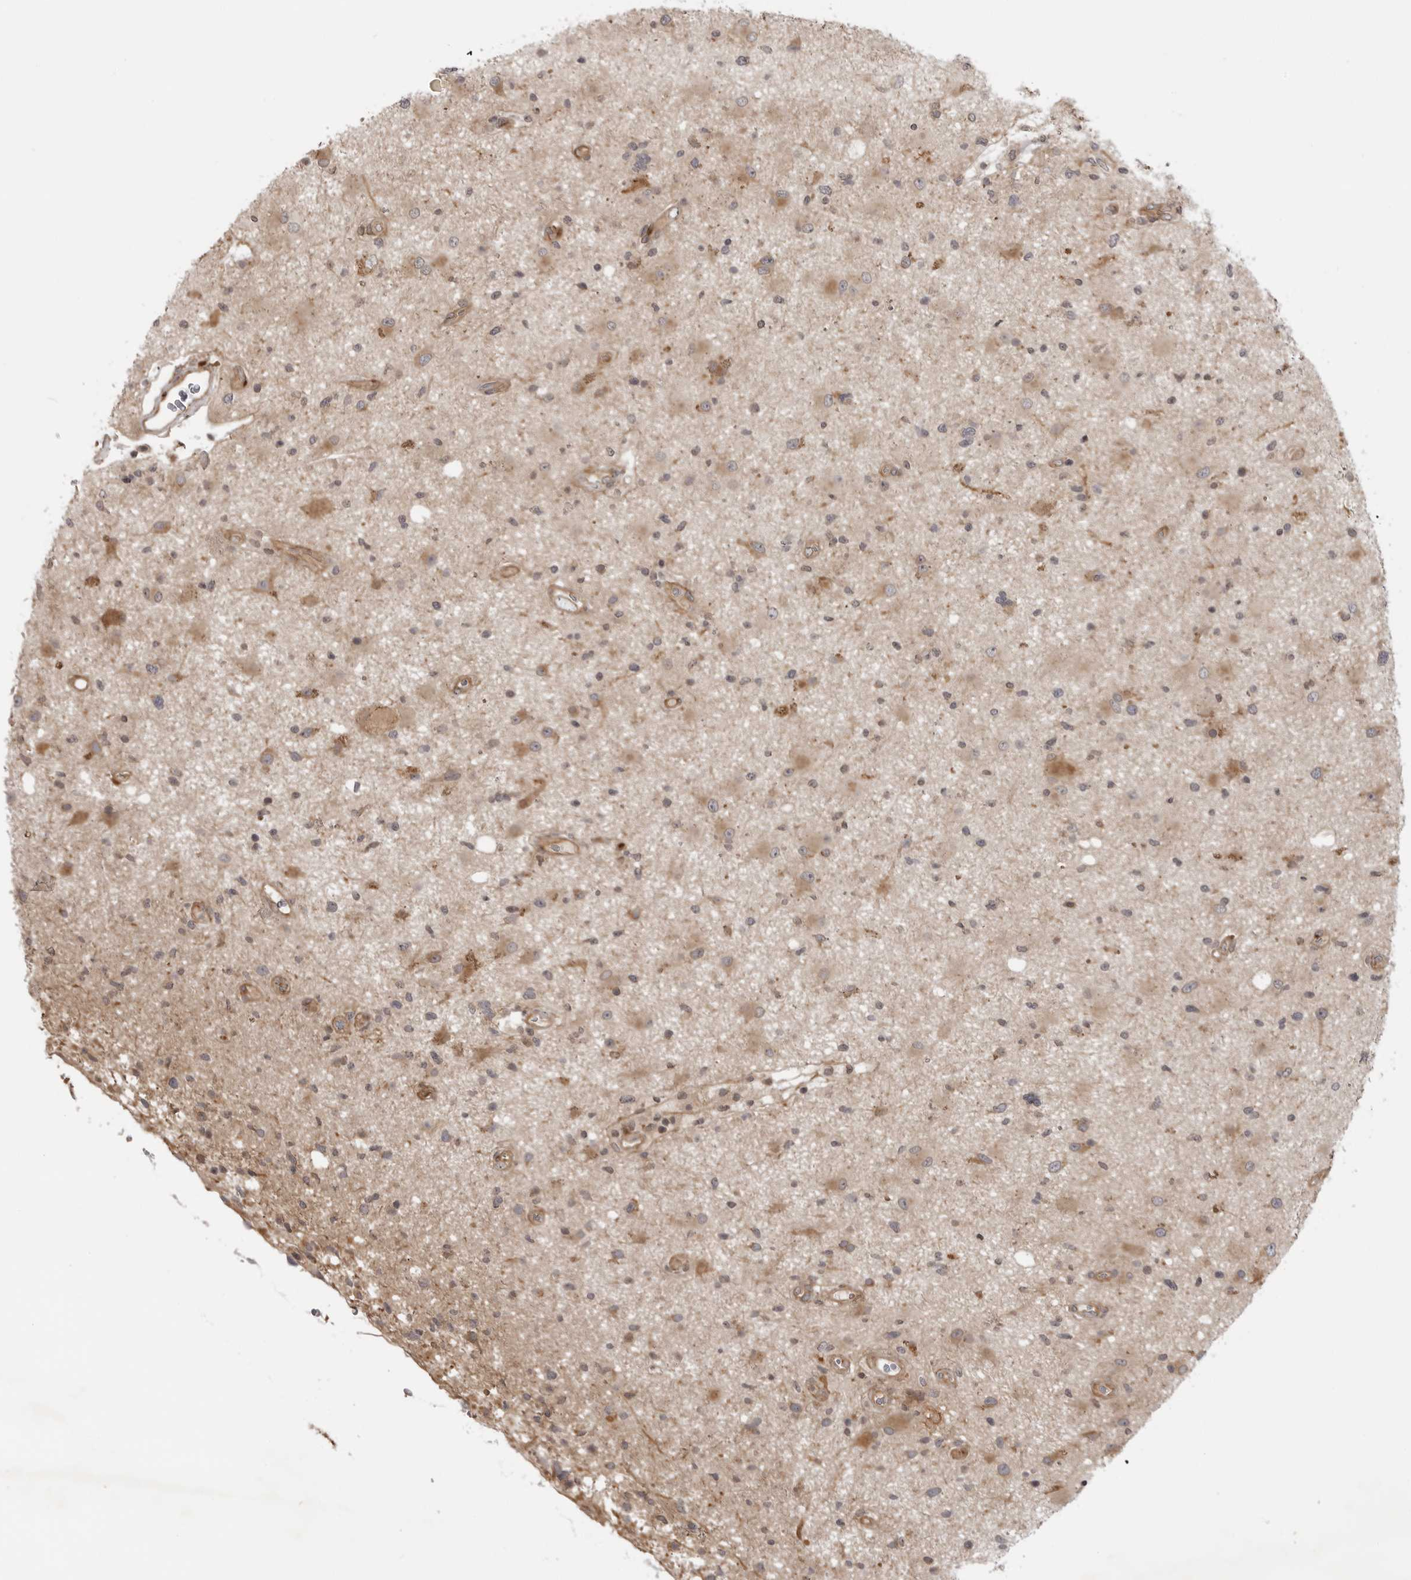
{"staining": {"intensity": "moderate", "quantity": "<25%", "location": "cytoplasmic/membranous"}, "tissue": "glioma", "cell_type": "Tumor cells", "image_type": "cancer", "snomed": [{"axis": "morphology", "description": "Glioma, malignant, High grade"}, {"axis": "topography", "description": "Brain"}], "caption": "The micrograph reveals a brown stain indicating the presence of a protein in the cytoplasmic/membranous of tumor cells in glioma. (Brightfield microscopy of DAB IHC at high magnification).", "gene": "LRRC45", "patient": {"sex": "male", "age": 33}}